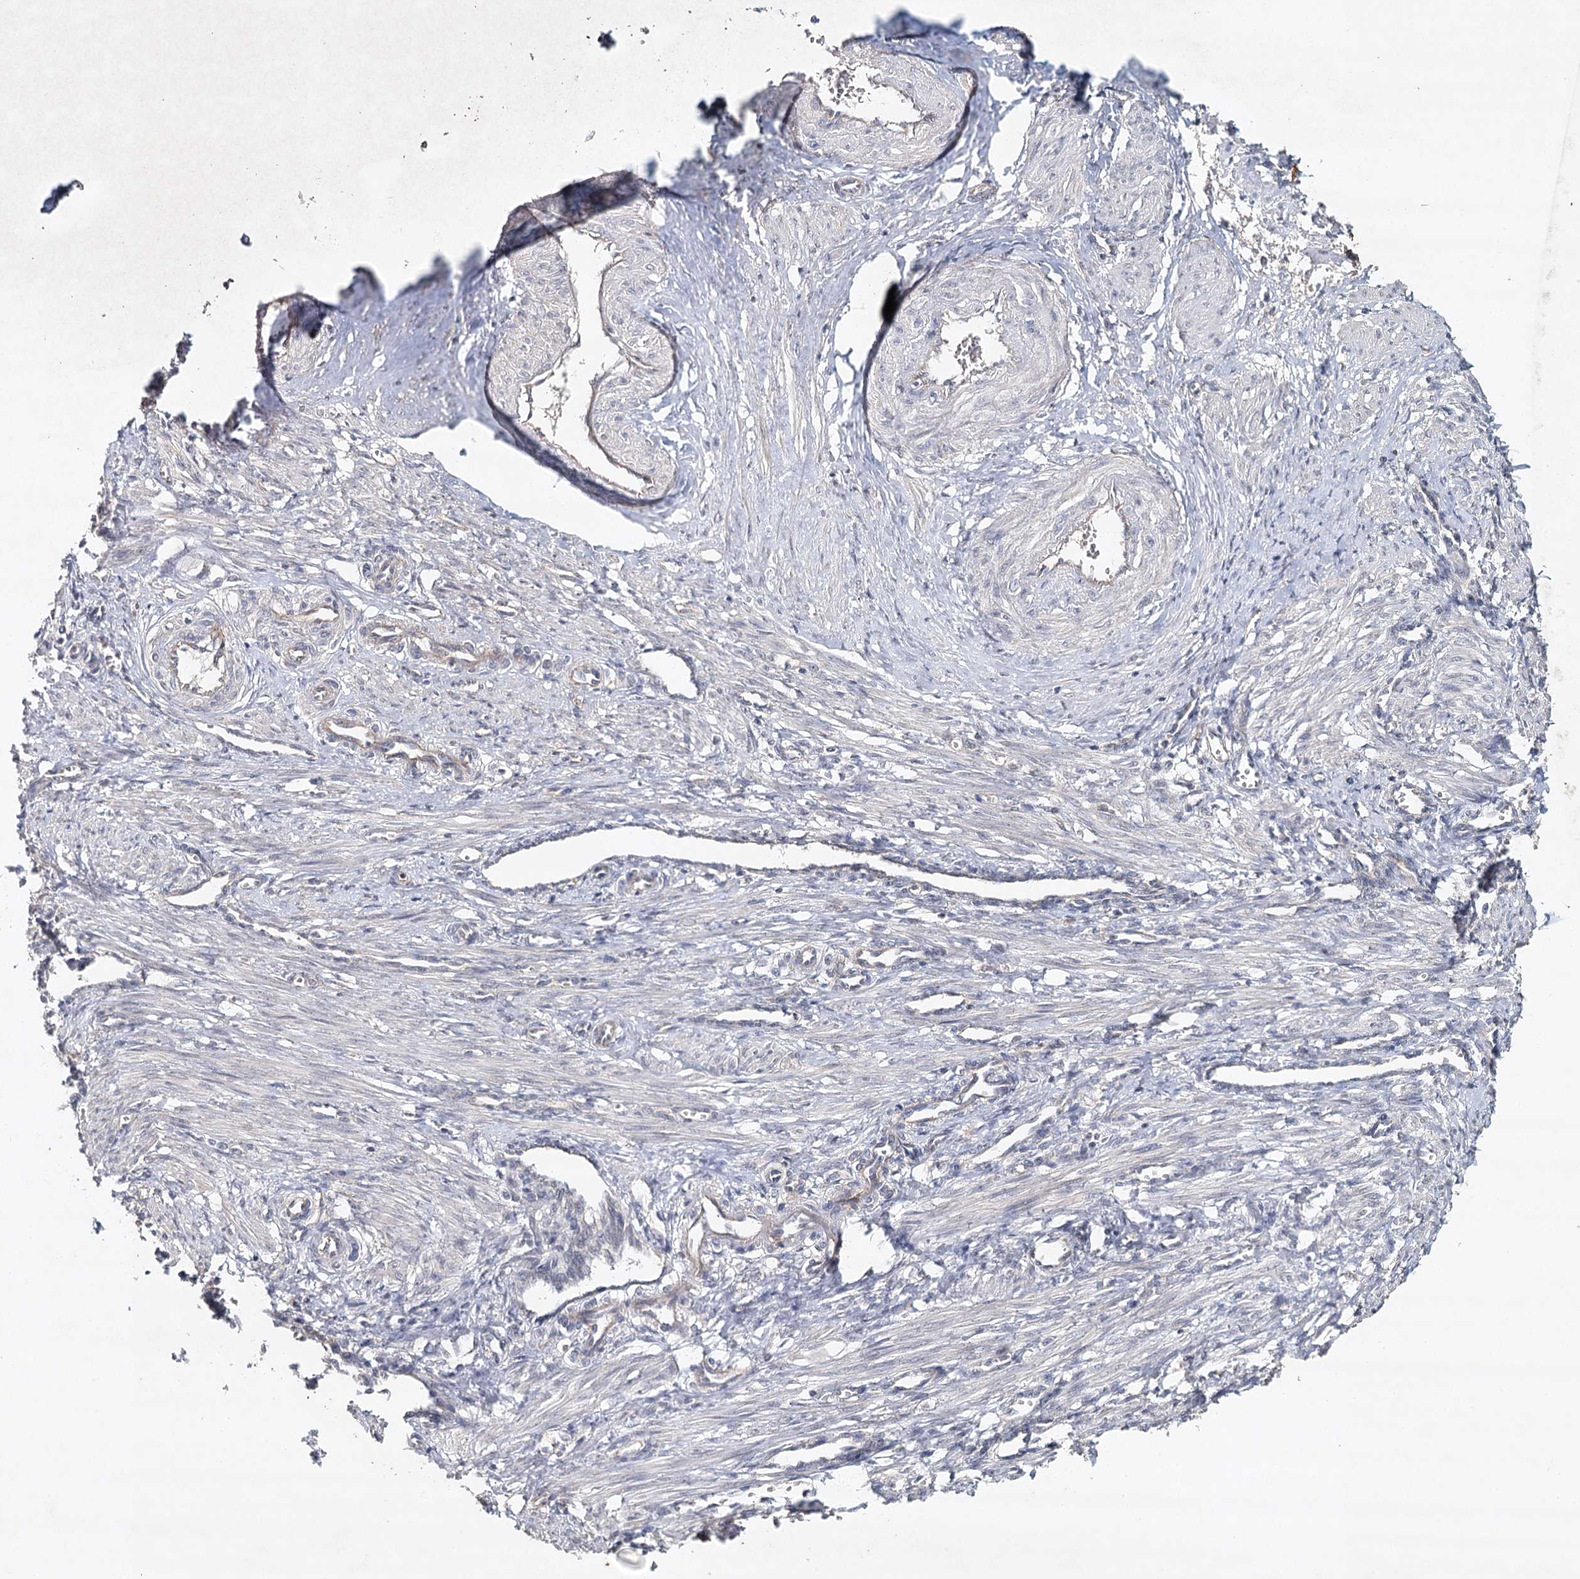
{"staining": {"intensity": "negative", "quantity": "none", "location": "none"}, "tissue": "smooth muscle", "cell_type": "Smooth muscle cells", "image_type": "normal", "snomed": [{"axis": "morphology", "description": "Normal tissue, NOS"}, {"axis": "topography", "description": "Endometrium"}], "caption": "This is an immunohistochemistry (IHC) micrograph of benign smooth muscle. There is no staining in smooth muscle cells.", "gene": "SYNPO", "patient": {"sex": "female", "age": 33}}